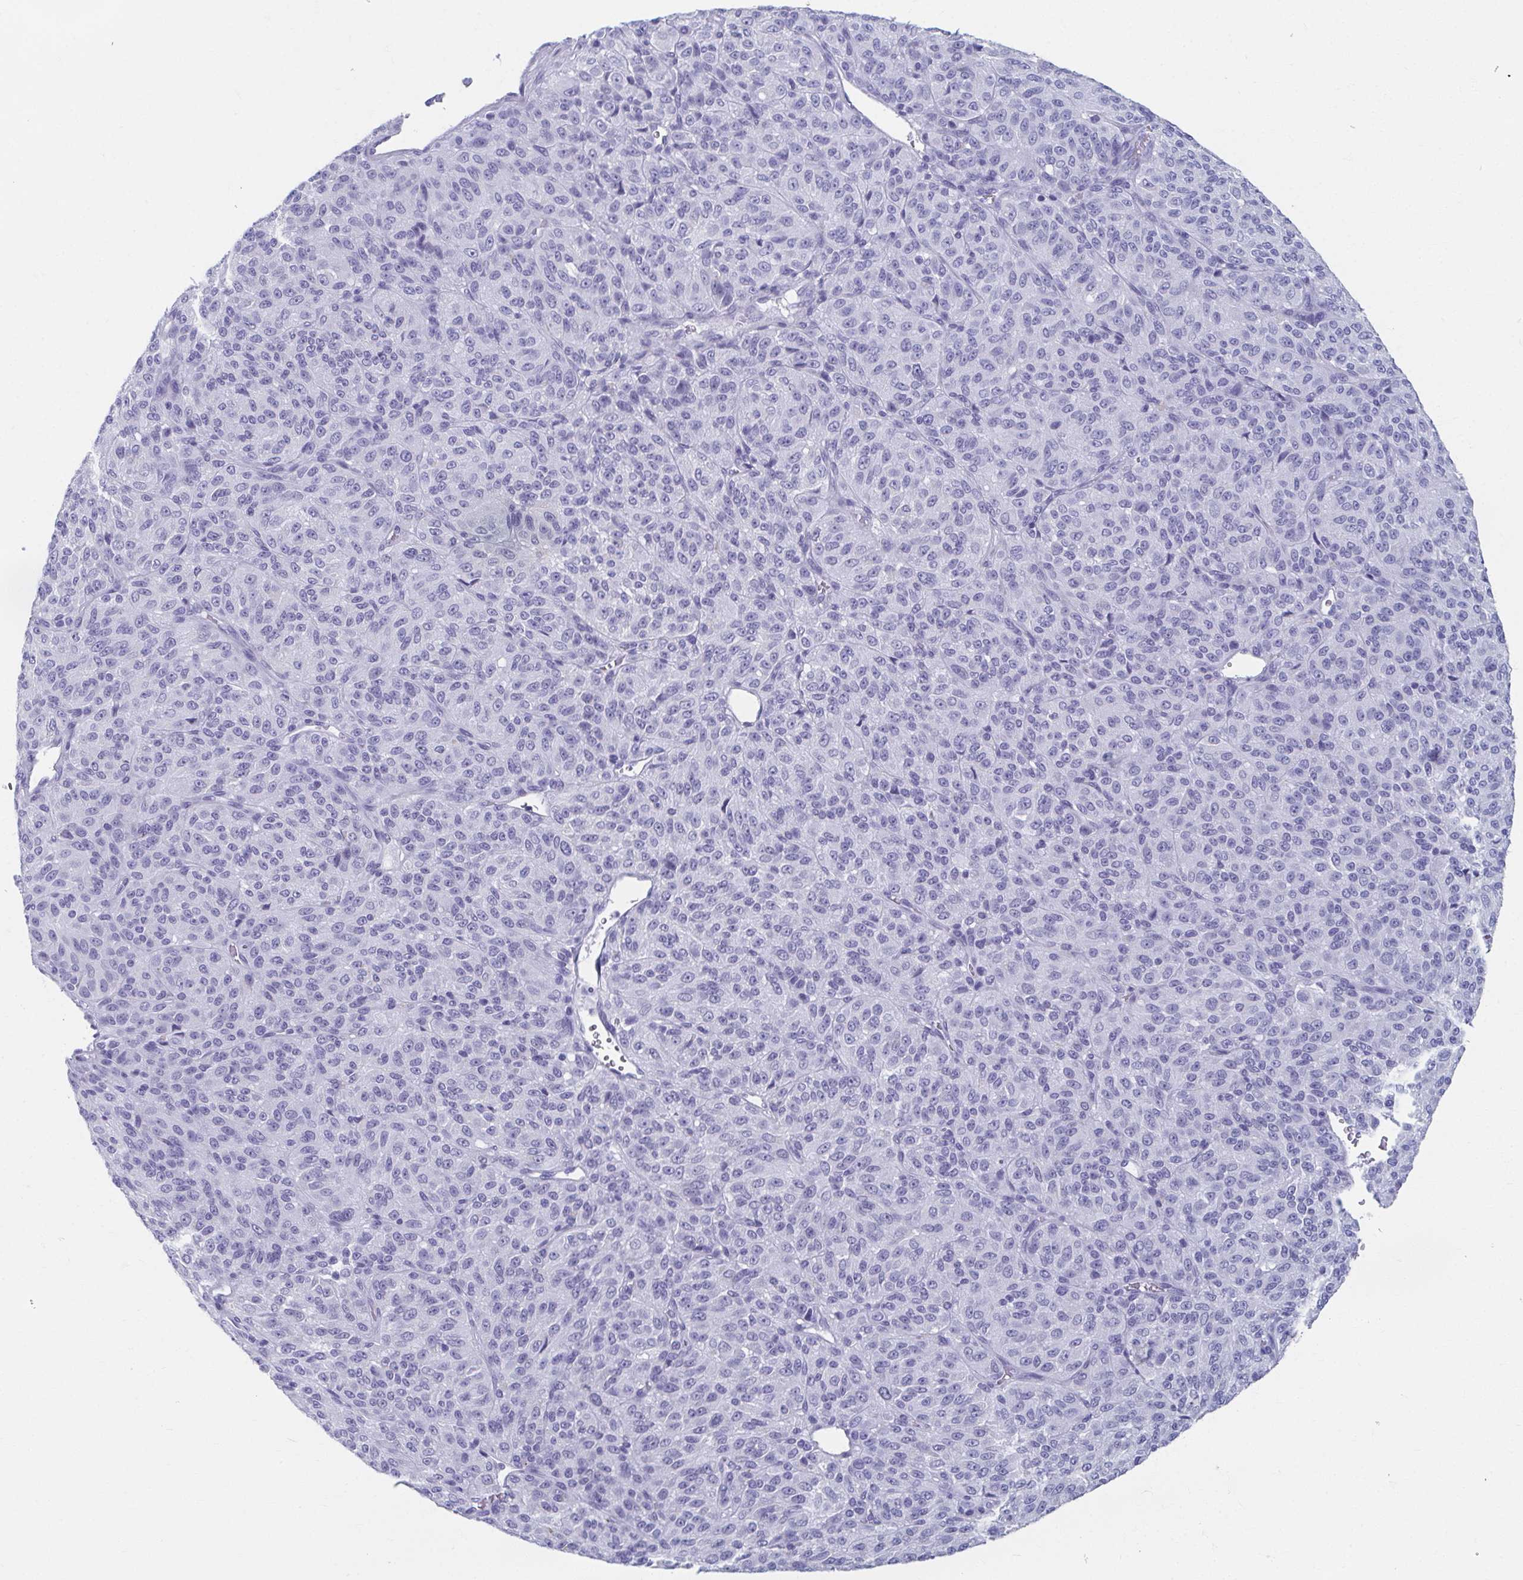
{"staining": {"intensity": "negative", "quantity": "none", "location": "none"}, "tissue": "melanoma", "cell_type": "Tumor cells", "image_type": "cancer", "snomed": [{"axis": "morphology", "description": "Malignant melanoma, Metastatic site"}, {"axis": "topography", "description": "Brain"}], "caption": "Tumor cells are negative for protein expression in human malignant melanoma (metastatic site).", "gene": "GHRL", "patient": {"sex": "female", "age": 56}}